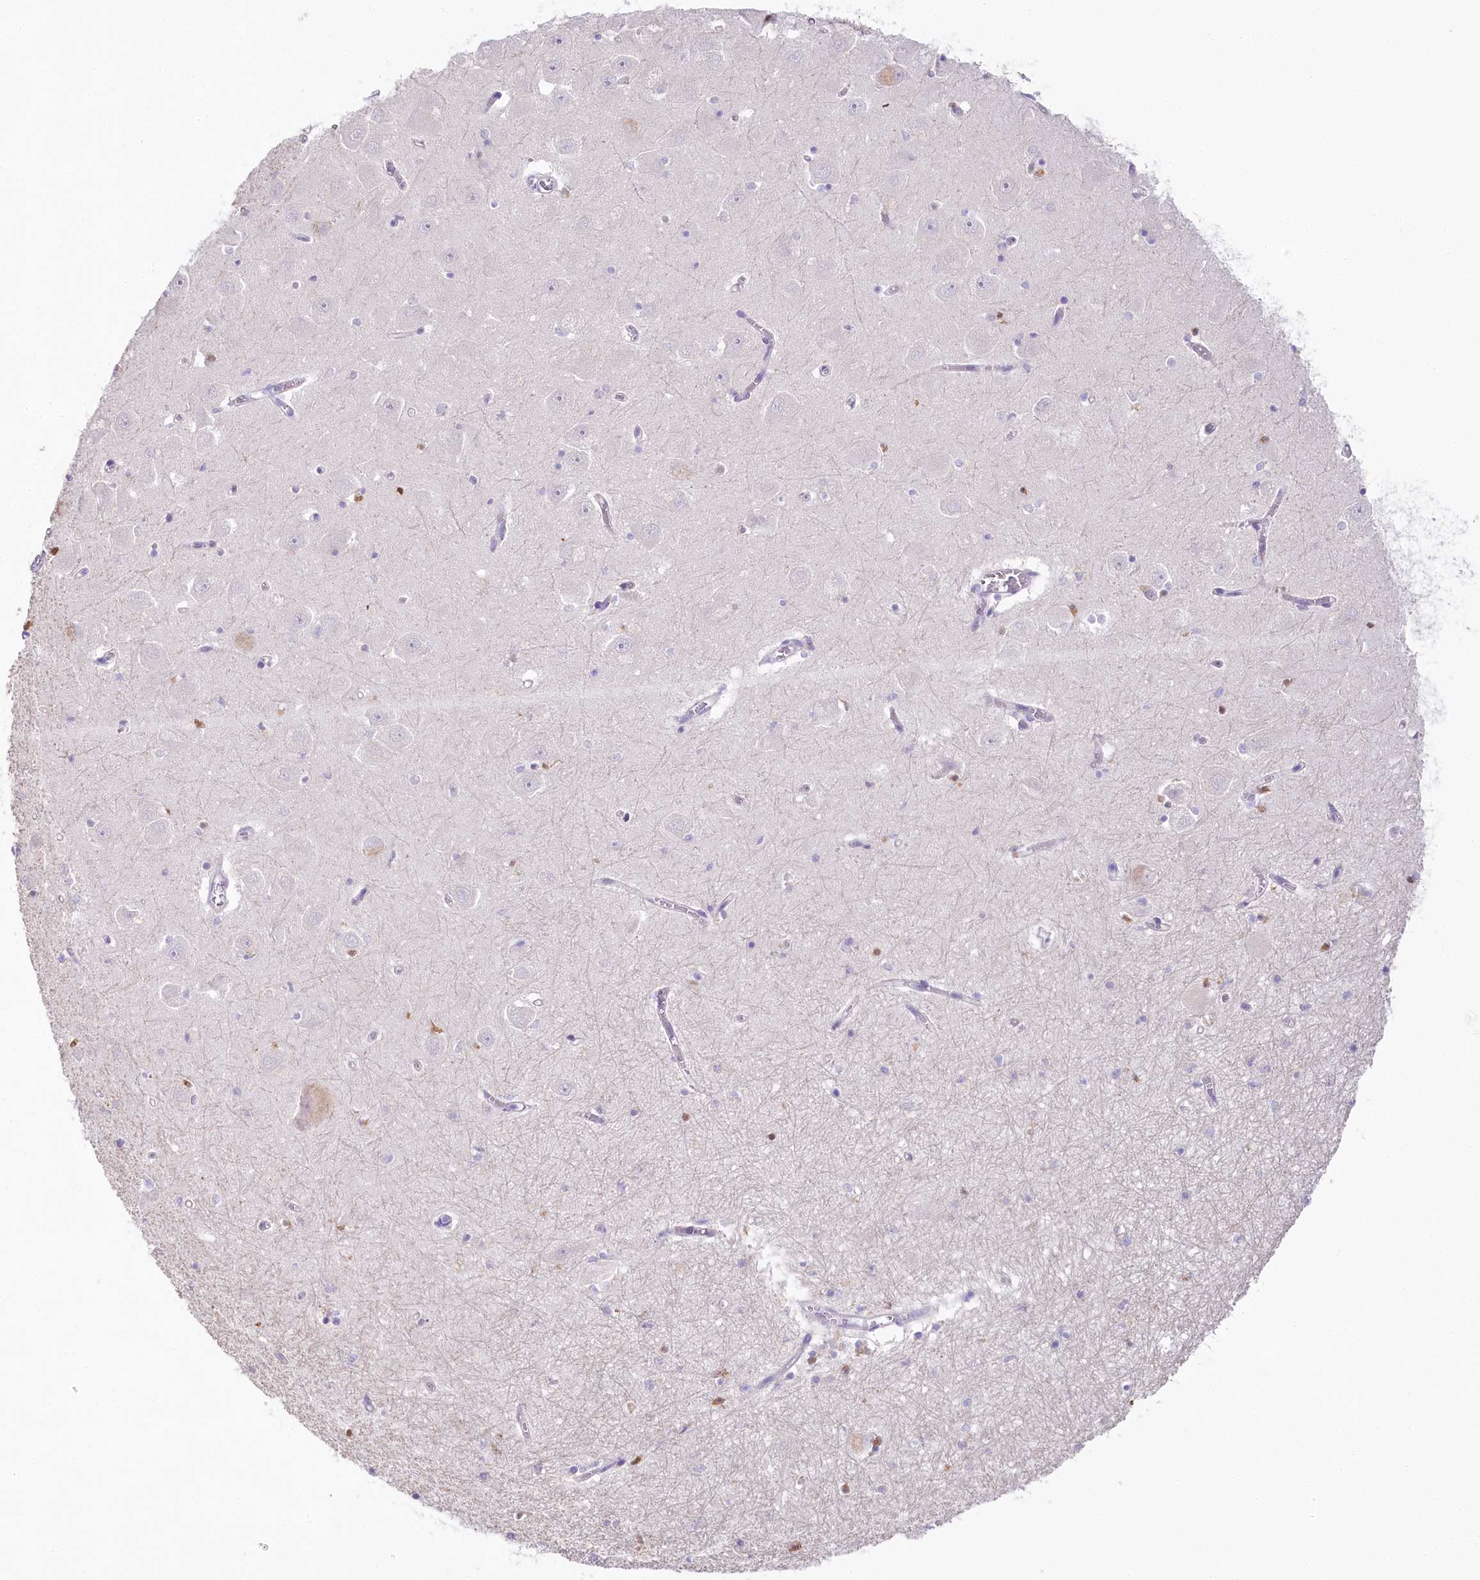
{"staining": {"intensity": "negative", "quantity": "none", "location": "none"}, "tissue": "hippocampus", "cell_type": "Glial cells", "image_type": "normal", "snomed": [{"axis": "morphology", "description": "Normal tissue, NOS"}, {"axis": "topography", "description": "Hippocampus"}], "caption": "This photomicrograph is of normal hippocampus stained with immunohistochemistry to label a protein in brown with the nuclei are counter-stained blue. There is no staining in glial cells.", "gene": "MYOZ1", "patient": {"sex": "male", "age": 70}}